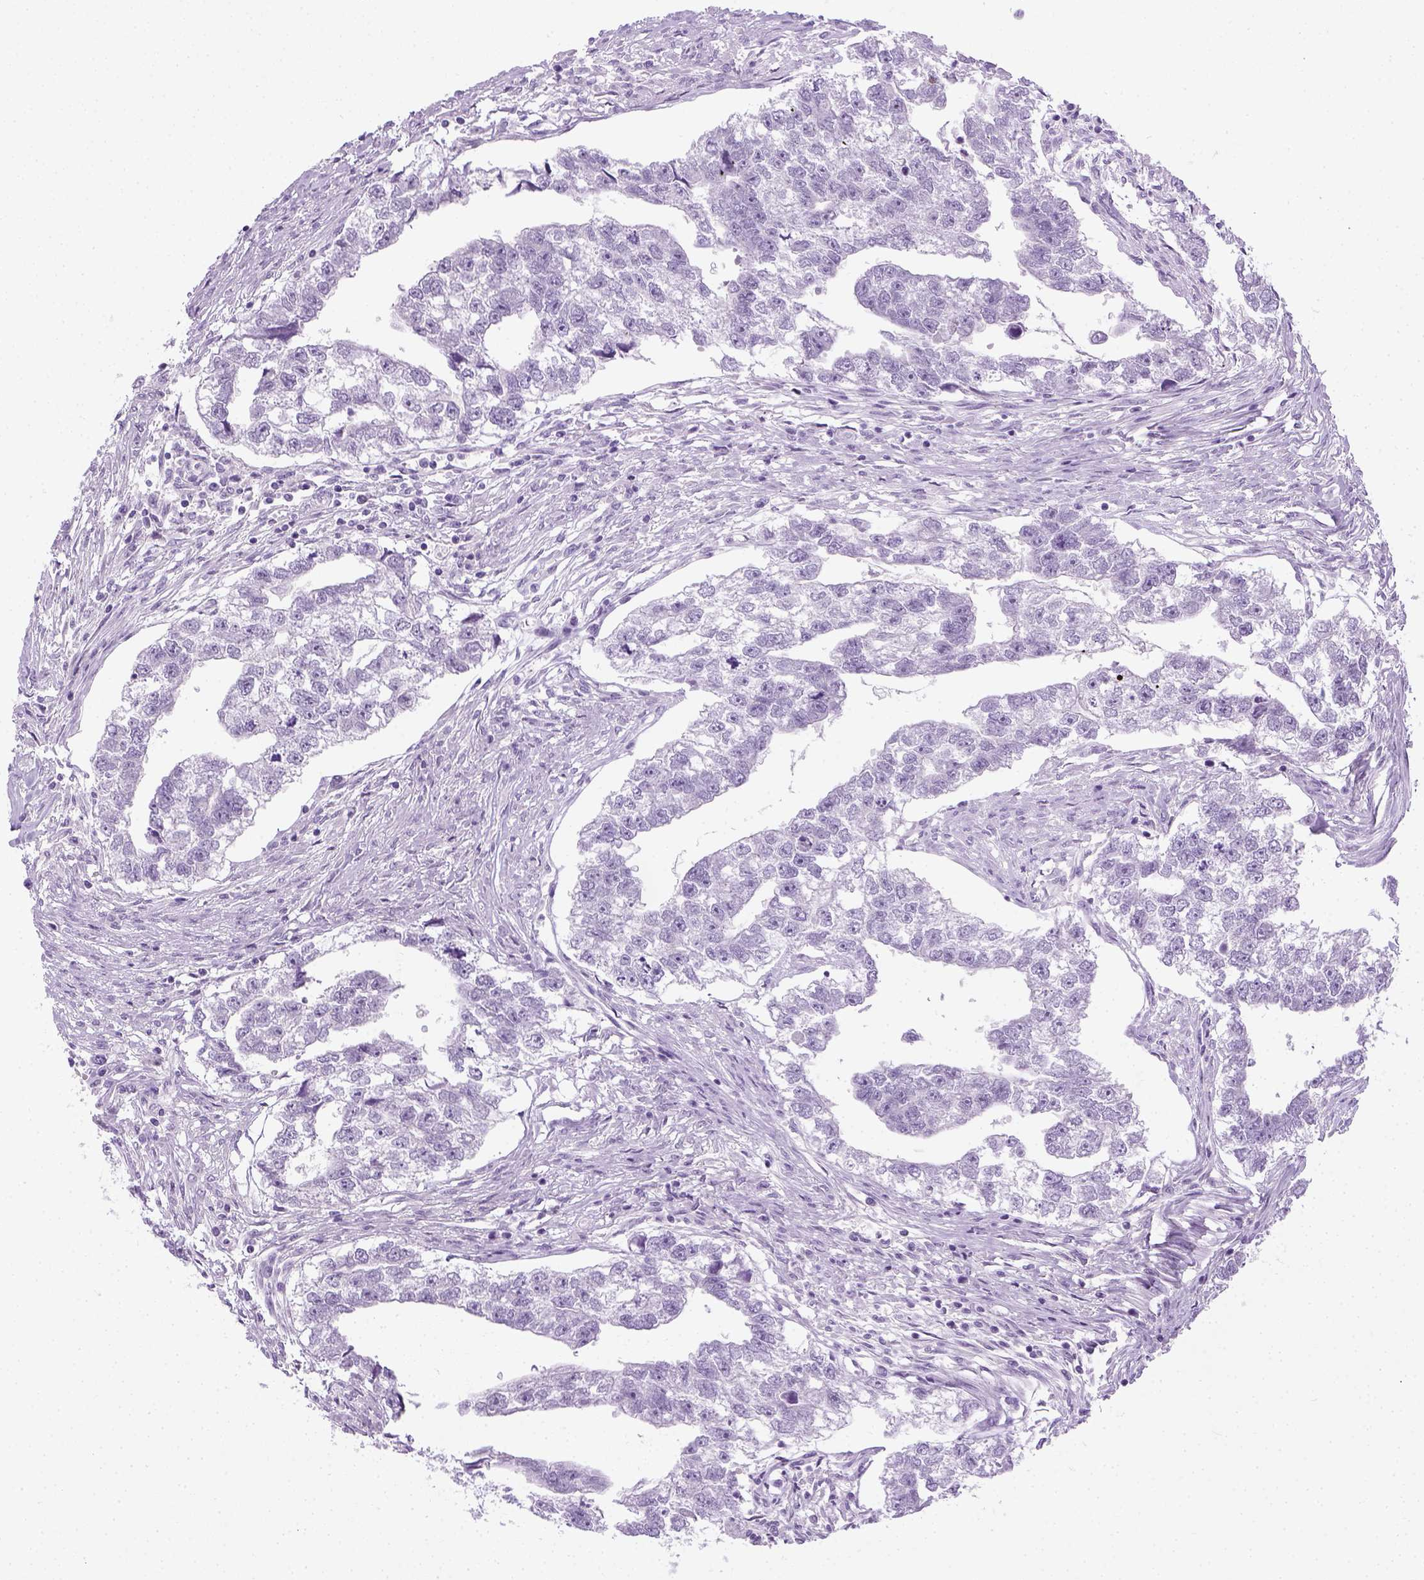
{"staining": {"intensity": "negative", "quantity": "none", "location": "none"}, "tissue": "testis cancer", "cell_type": "Tumor cells", "image_type": "cancer", "snomed": [{"axis": "morphology", "description": "Carcinoma, Embryonal, NOS"}, {"axis": "morphology", "description": "Teratoma, malignant, NOS"}, {"axis": "topography", "description": "Testis"}], "caption": "Tumor cells show no significant protein expression in testis teratoma (malignant).", "gene": "LGSN", "patient": {"sex": "male", "age": 44}}